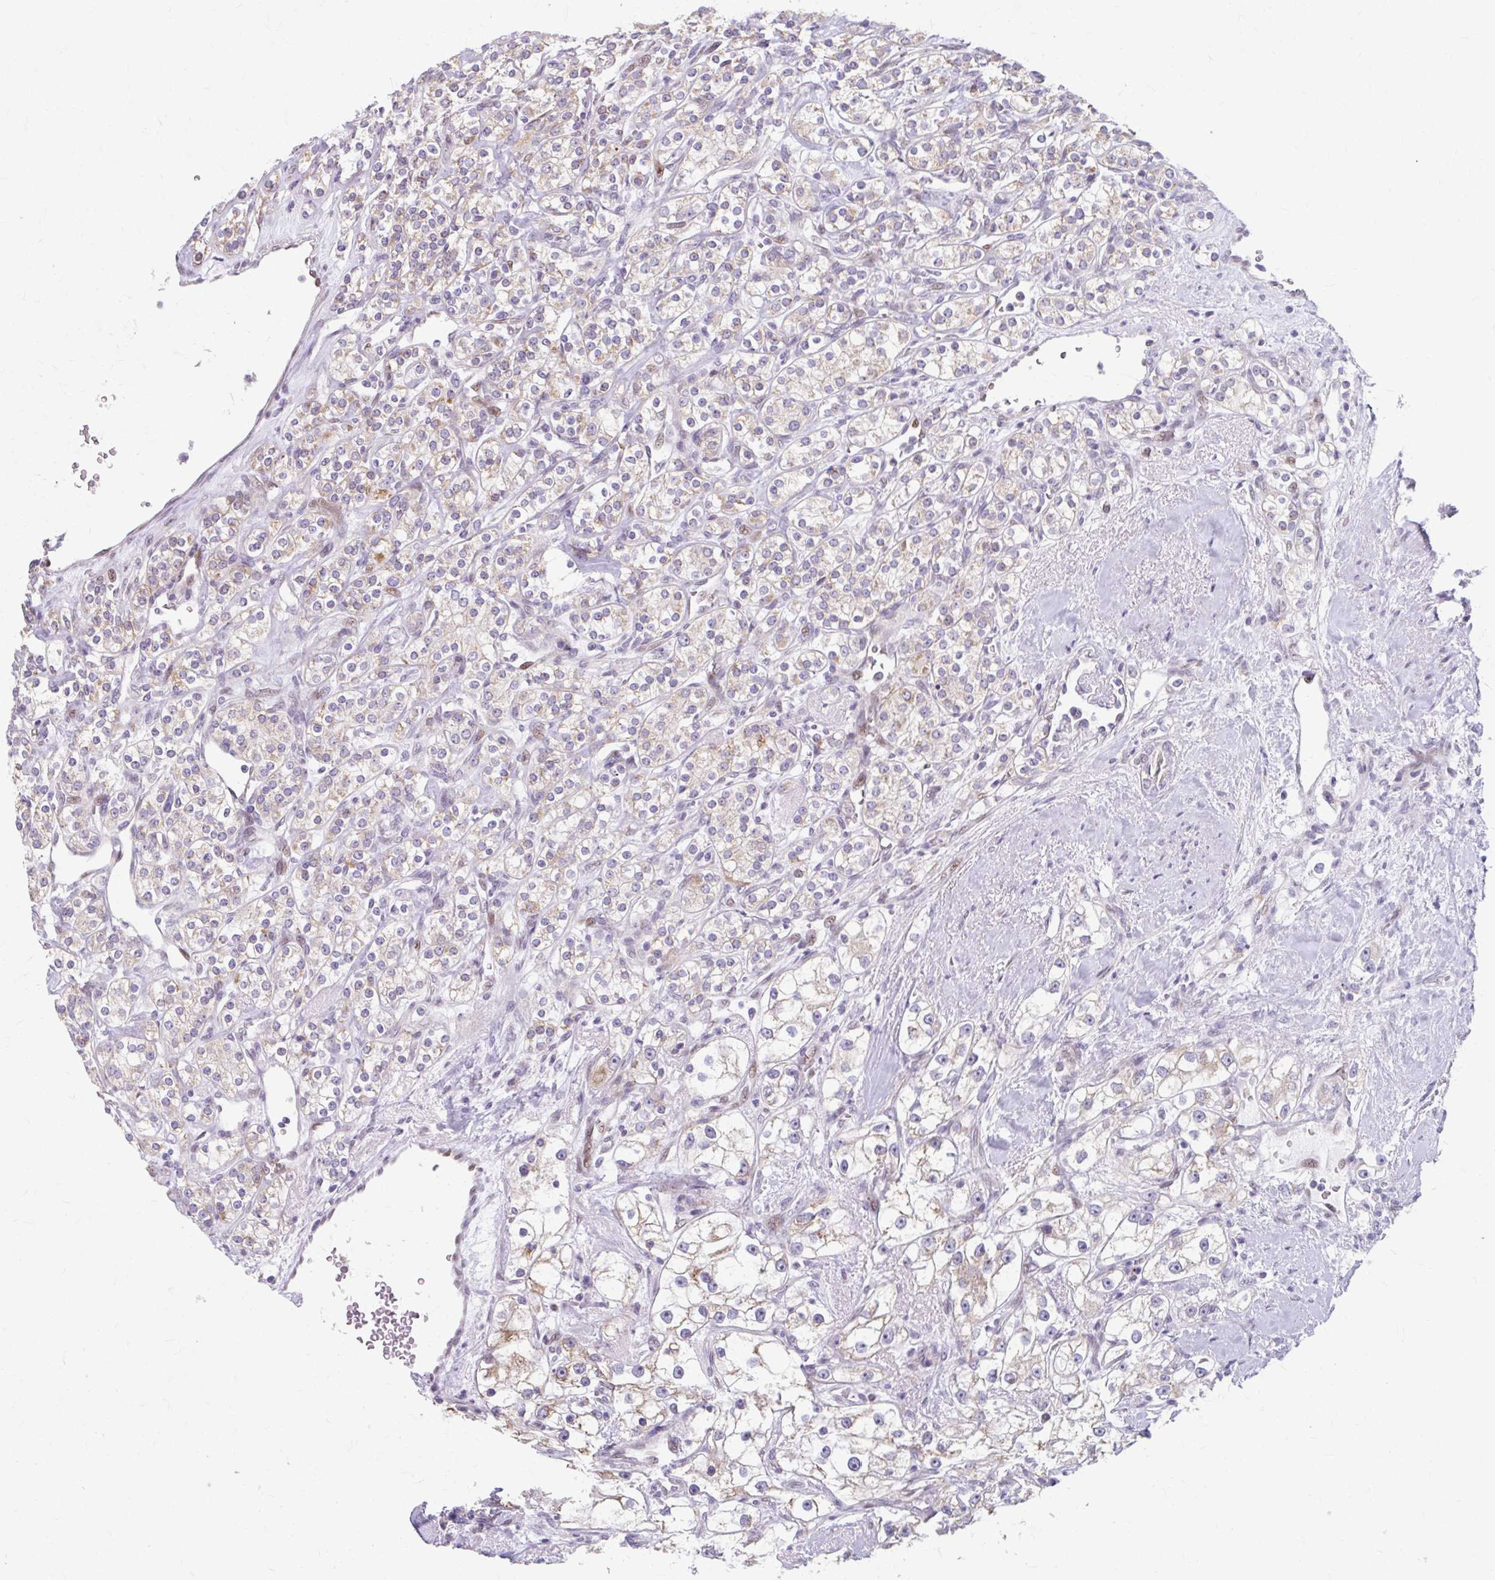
{"staining": {"intensity": "weak", "quantity": "25%-75%", "location": "cytoplasmic/membranous"}, "tissue": "renal cancer", "cell_type": "Tumor cells", "image_type": "cancer", "snomed": [{"axis": "morphology", "description": "Adenocarcinoma, NOS"}, {"axis": "topography", "description": "Kidney"}], "caption": "A low amount of weak cytoplasmic/membranous positivity is identified in about 25%-75% of tumor cells in renal cancer tissue.", "gene": "BEAN1", "patient": {"sex": "male", "age": 77}}